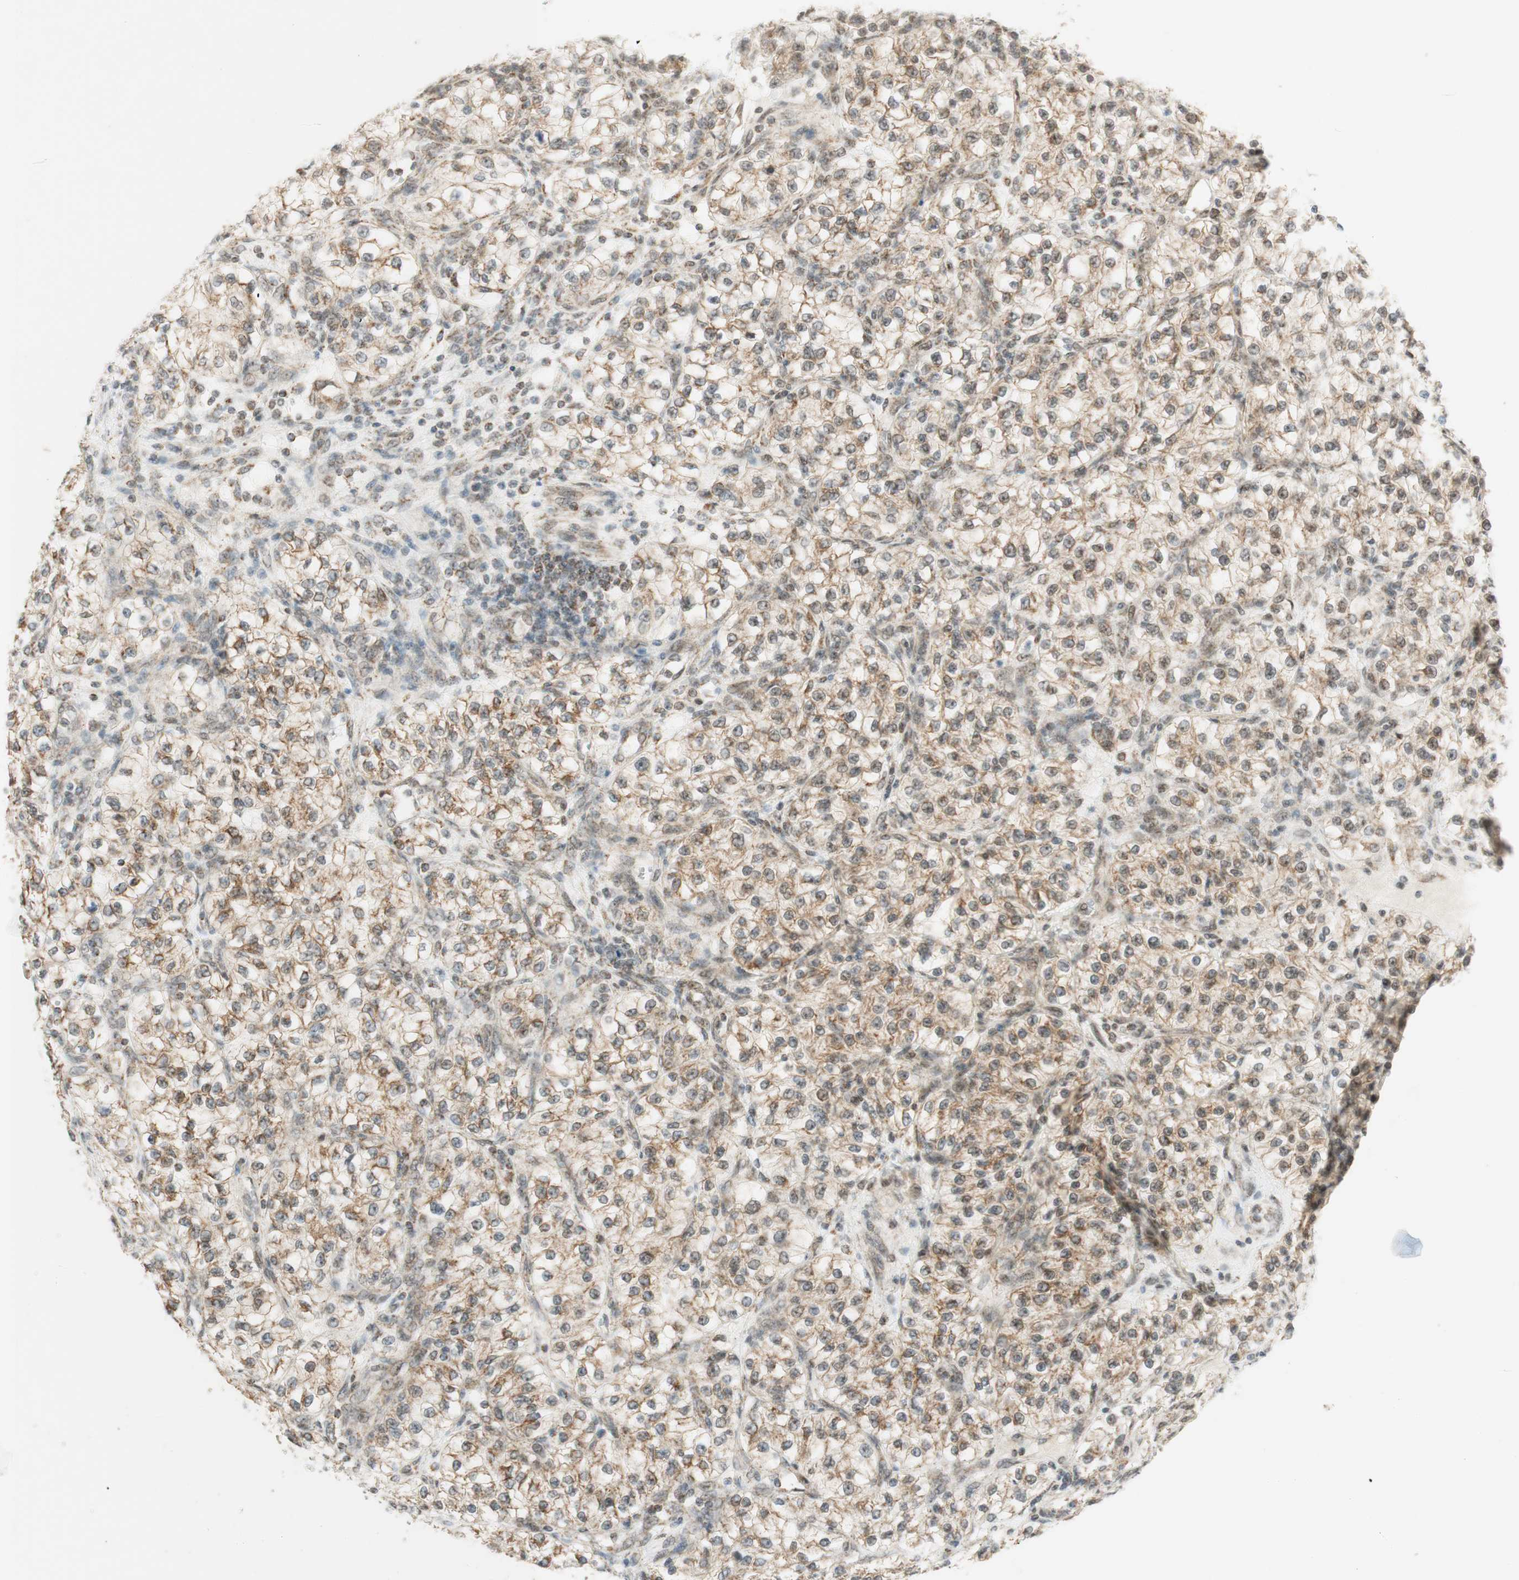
{"staining": {"intensity": "moderate", "quantity": ">75%", "location": "cytoplasmic/membranous"}, "tissue": "renal cancer", "cell_type": "Tumor cells", "image_type": "cancer", "snomed": [{"axis": "morphology", "description": "Adenocarcinoma, NOS"}, {"axis": "topography", "description": "Kidney"}], "caption": "DAB (3,3'-diaminobenzidine) immunohistochemical staining of human renal adenocarcinoma reveals moderate cytoplasmic/membranous protein expression in approximately >75% of tumor cells.", "gene": "ZNF782", "patient": {"sex": "female", "age": 57}}